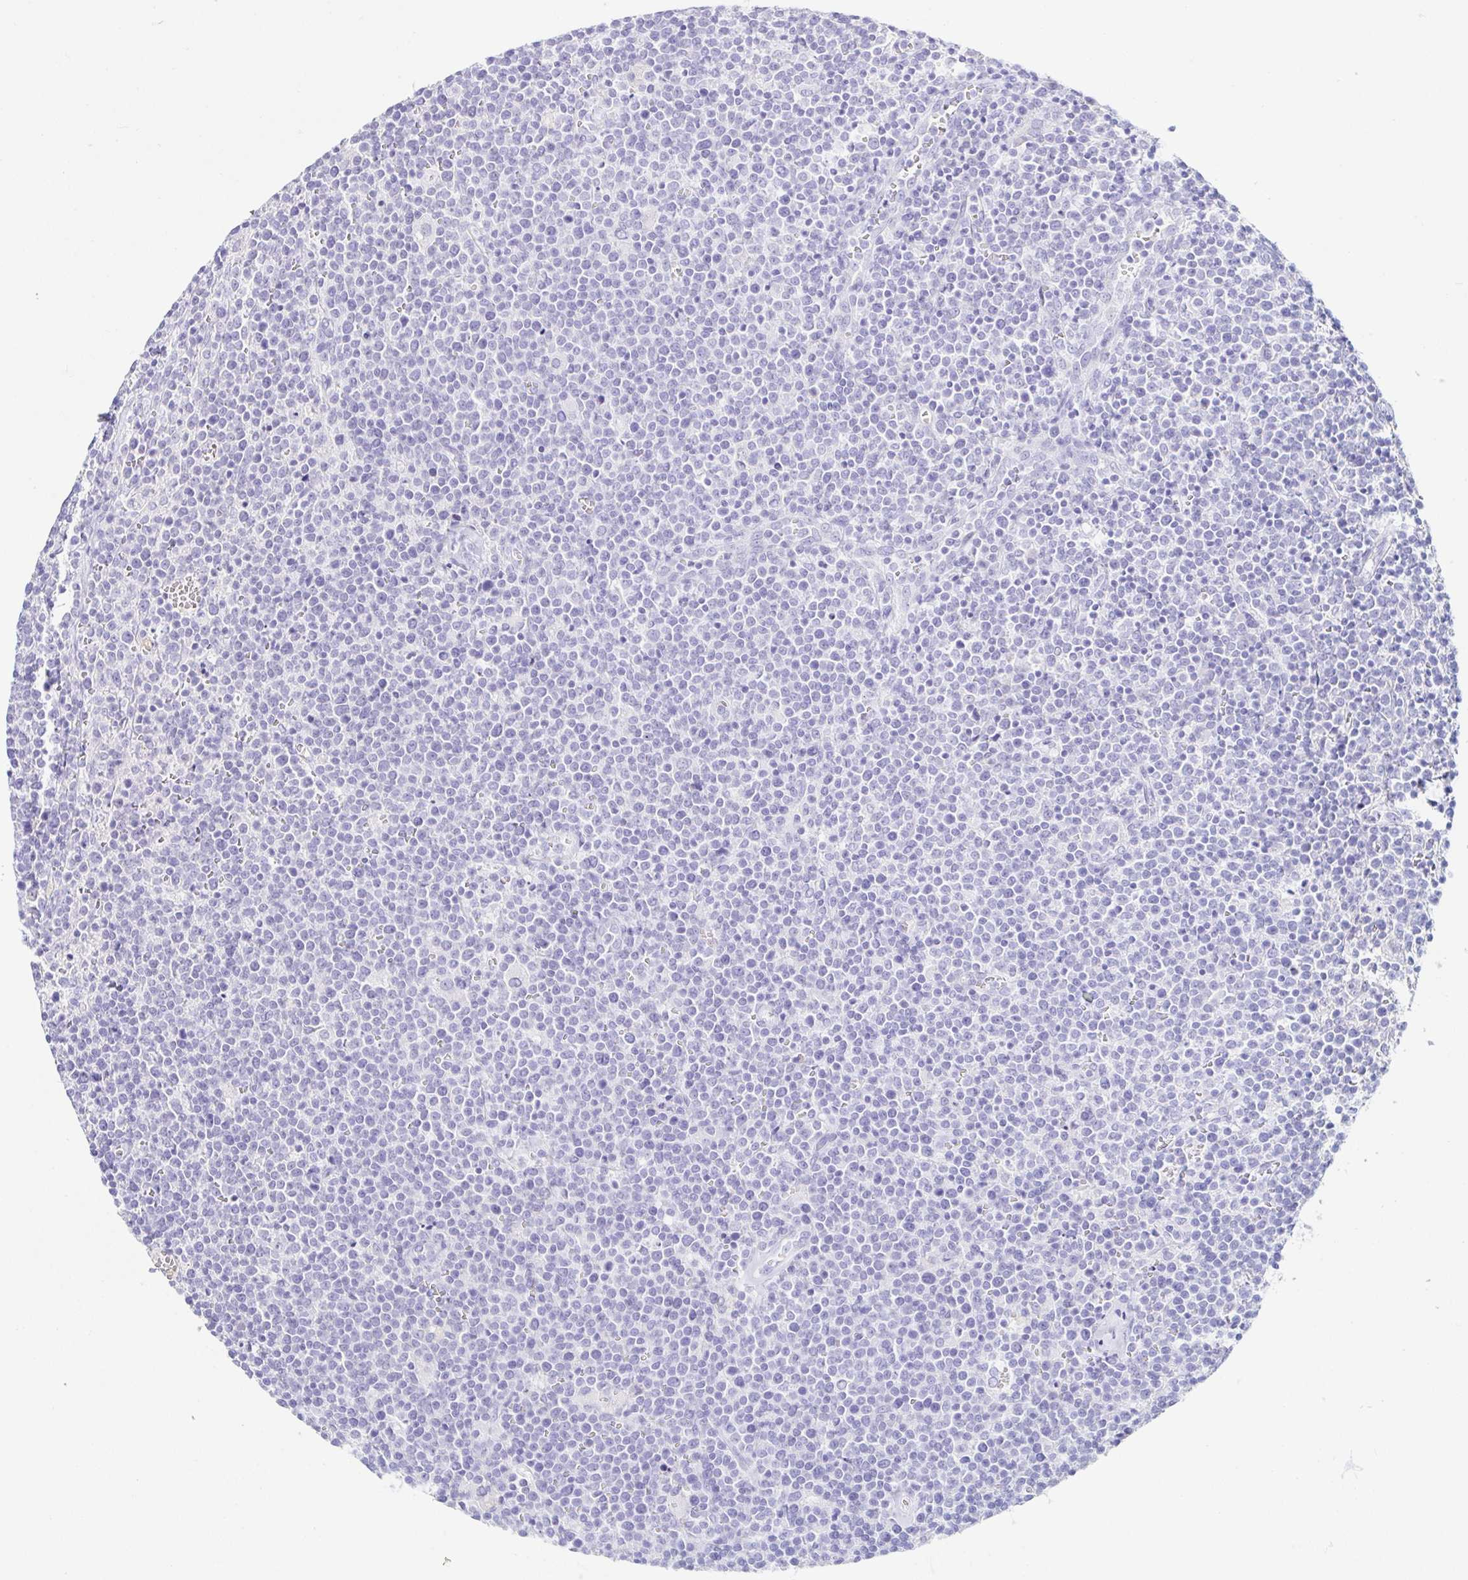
{"staining": {"intensity": "negative", "quantity": "none", "location": "none"}, "tissue": "lymphoma", "cell_type": "Tumor cells", "image_type": "cancer", "snomed": [{"axis": "morphology", "description": "Malignant lymphoma, non-Hodgkin's type, High grade"}, {"axis": "topography", "description": "Lymph node"}], "caption": "High power microscopy micrograph of an immunohistochemistry image of malignant lymphoma, non-Hodgkin's type (high-grade), revealing no significant expression in tumor cells. (DAB (3,3'-diaminobenzidine) IHC visualized using brightfield microscopy, high magnification).", "gene": "PAX8", "patient": {"sex": "male", "age": 61}}